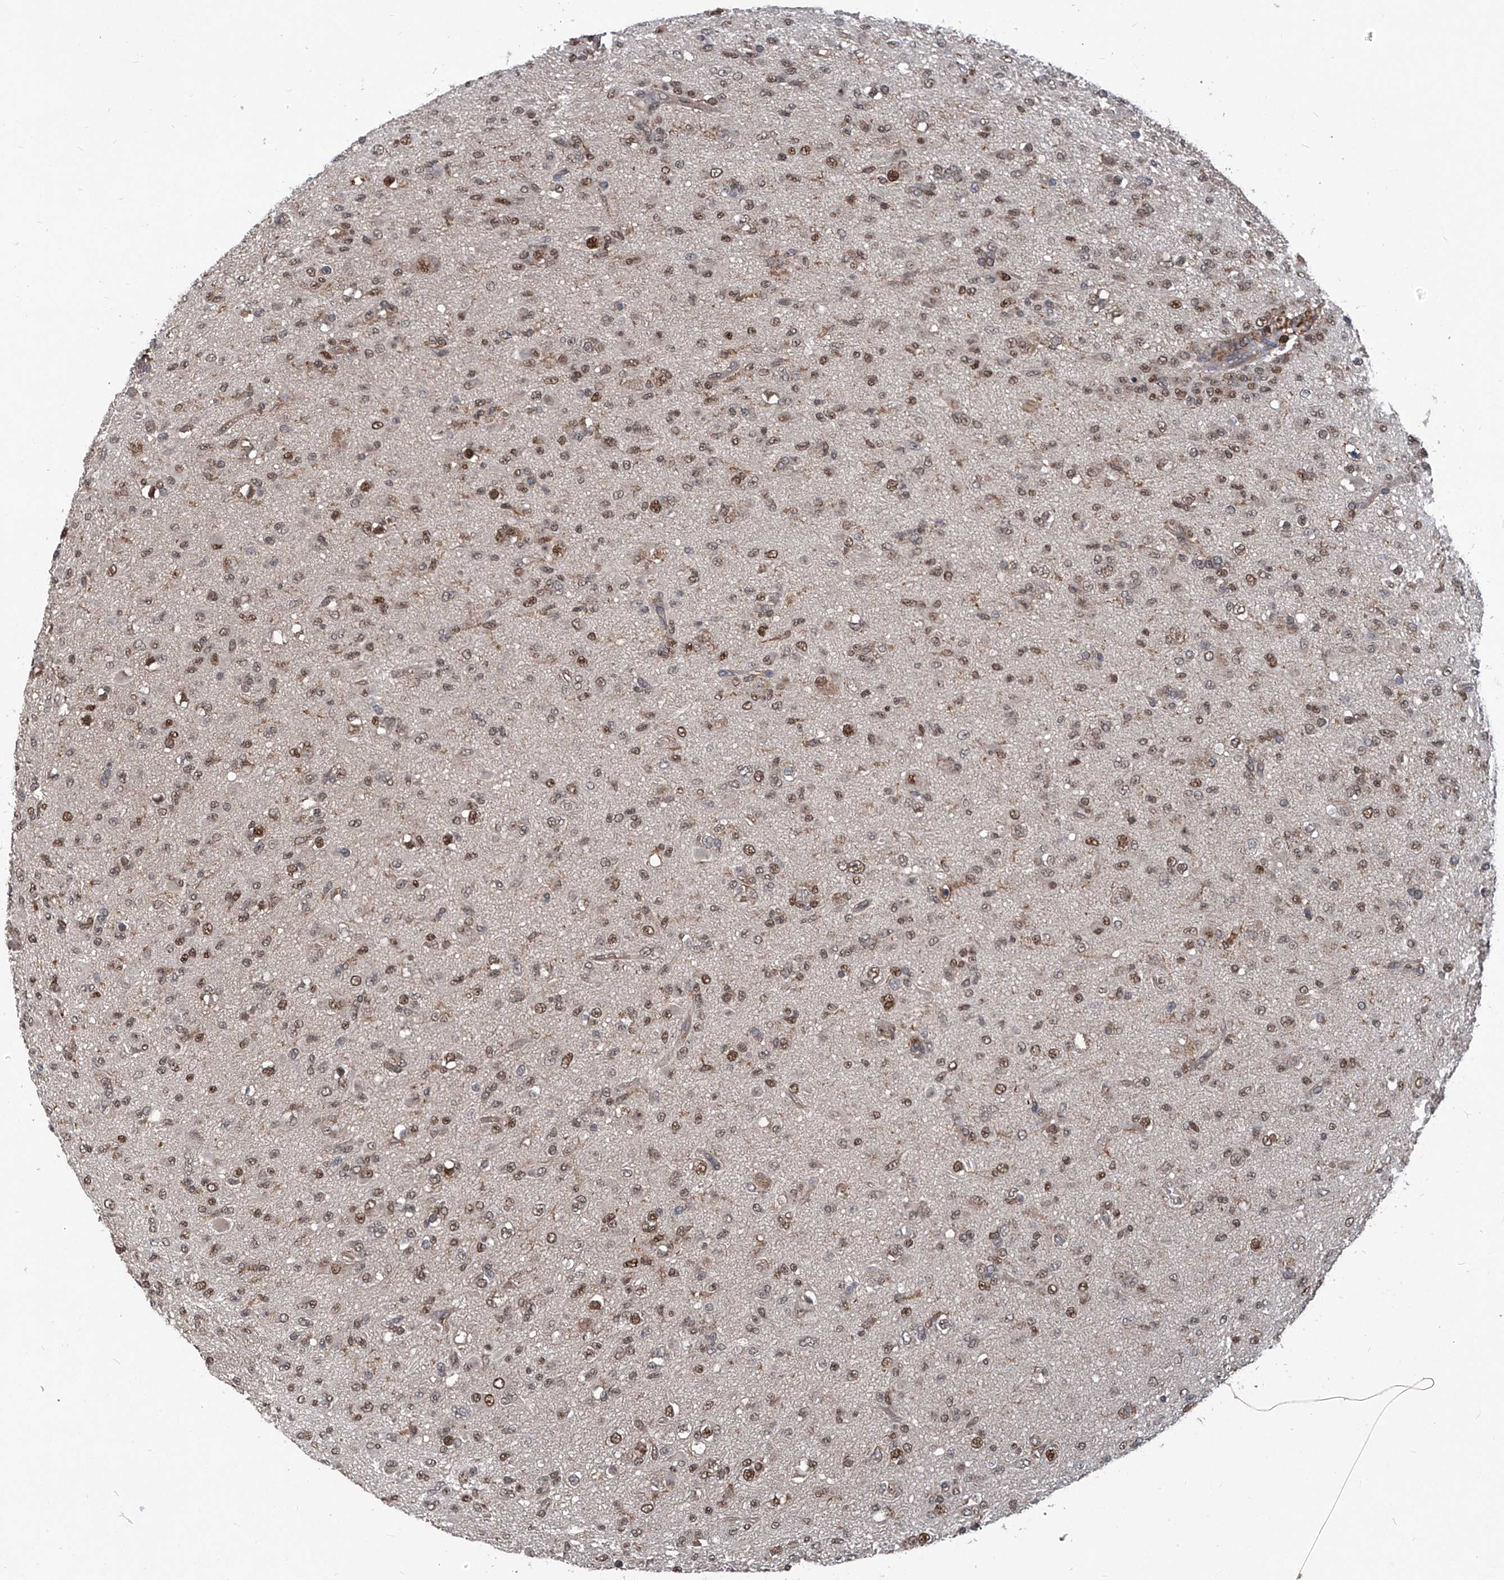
{"staining": {"intensity": "moderate", "quantity": "25%-75%", "location": "nuclear"}, "tissue": "glioma", "cell_type": "Tumor cells", "image_type": "cancer", "snomed": [{"axis": "morphology", "description": "Glioma, malignant, Low grade"}, {"axis": "topography", "description": "Brain"}], "caption": "About 25%-75% of tumor cells in human glioma show moderate nuclear protein staining as visualized by brown immunohistochemical staining.", "gene": "PSMB1", "patient": {"sex": "male", "age": 65}}